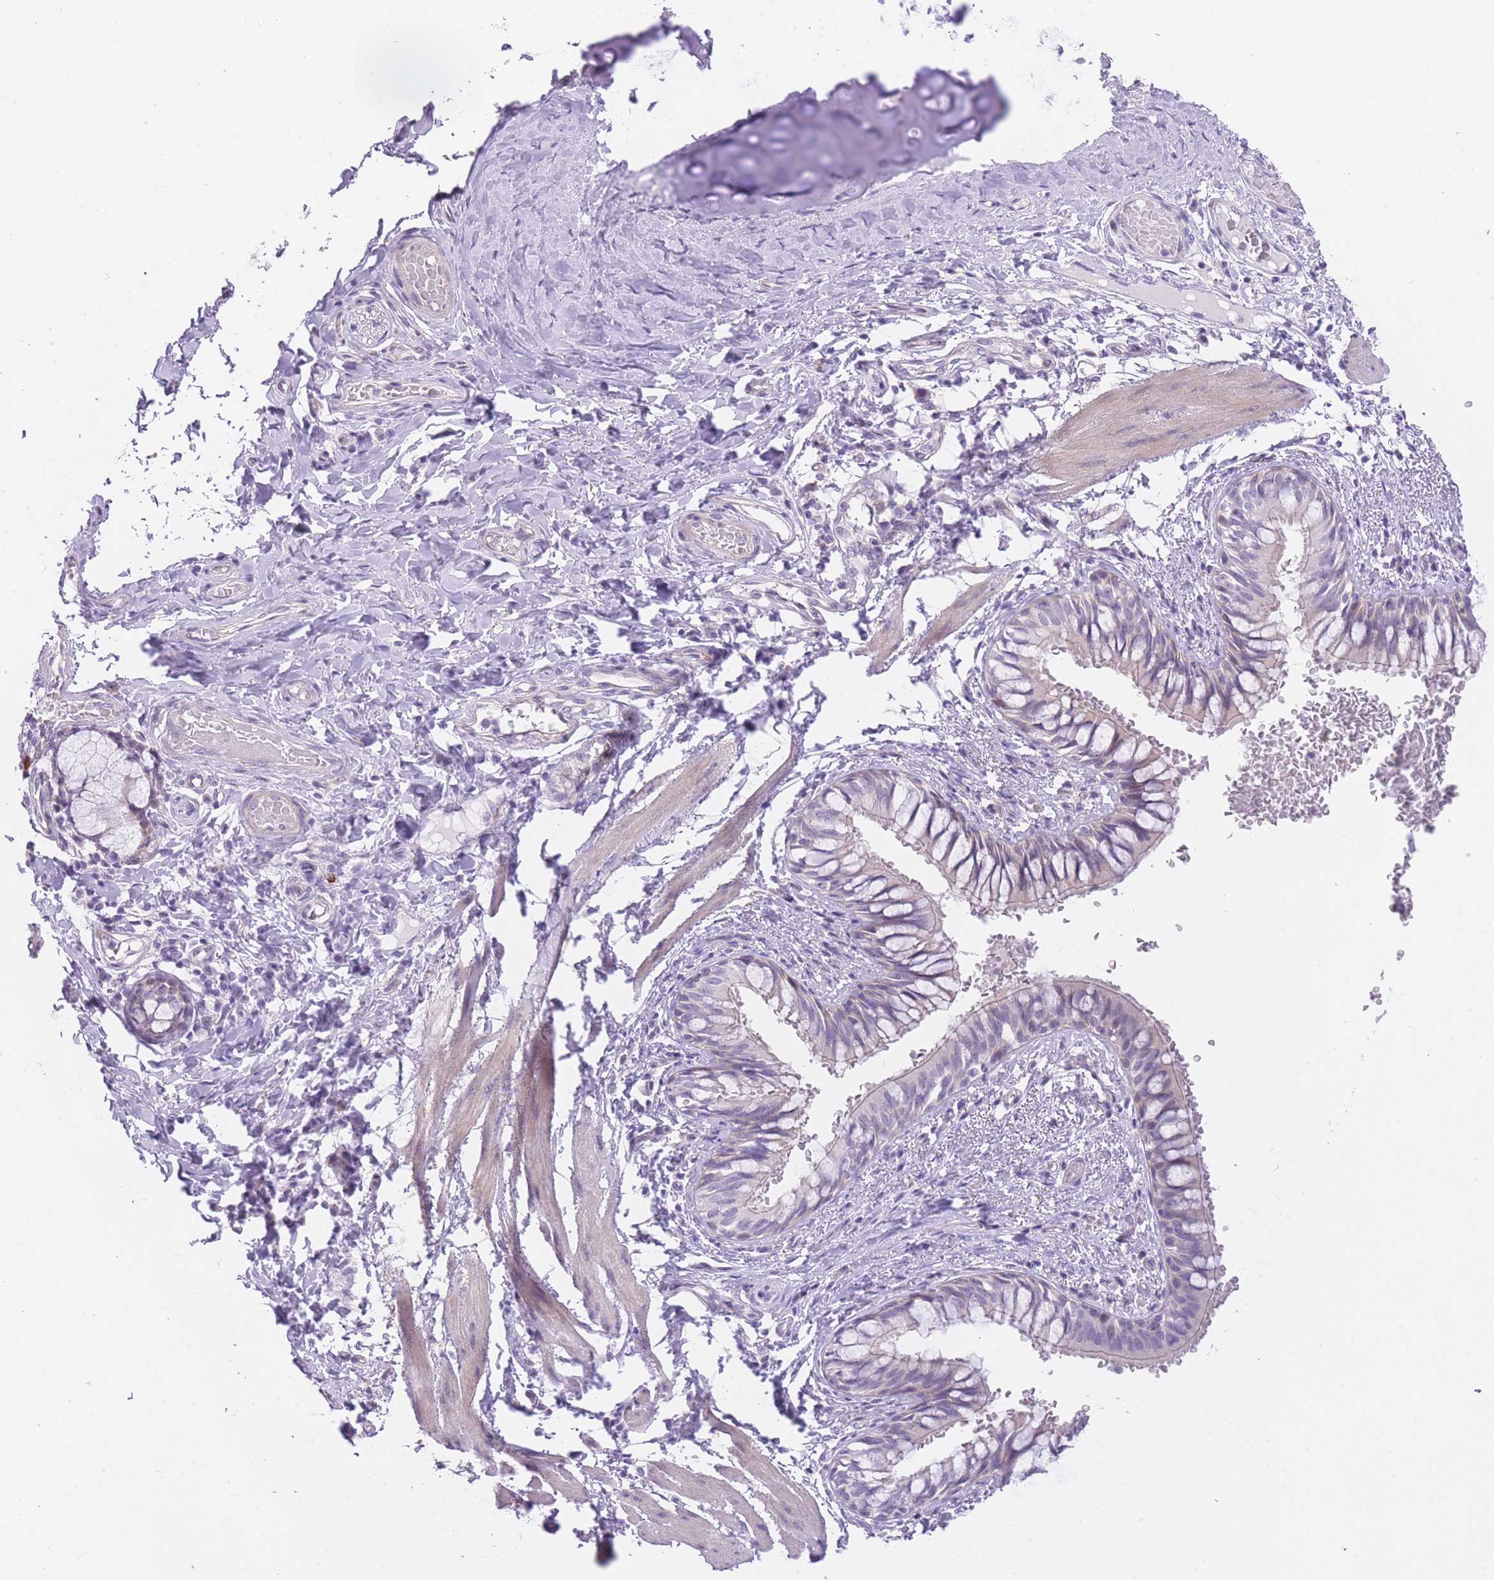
{"staining": {"intensity": "negative", "quantity": "none", "location": "none"}, "tissue": "bronchus", "cell_type": "Respiratory epithelial cells", "image_type": "normal", "snomed": [{"axis": "morphology", "description": "Normal tissue, NOS"}, {"axis": "topography", "description": "Cartilage tissue"}, {"axis": "topography", "description": "Bronchus"}], "caption": "Respiratory epithelial cells show no significant staining in benign bronchus. (Immunohistochemistry (ihc), brightfield microscopy, high magnification).", "gene": "IMPG1", "patient": {"sex": "female", "age": 36}}